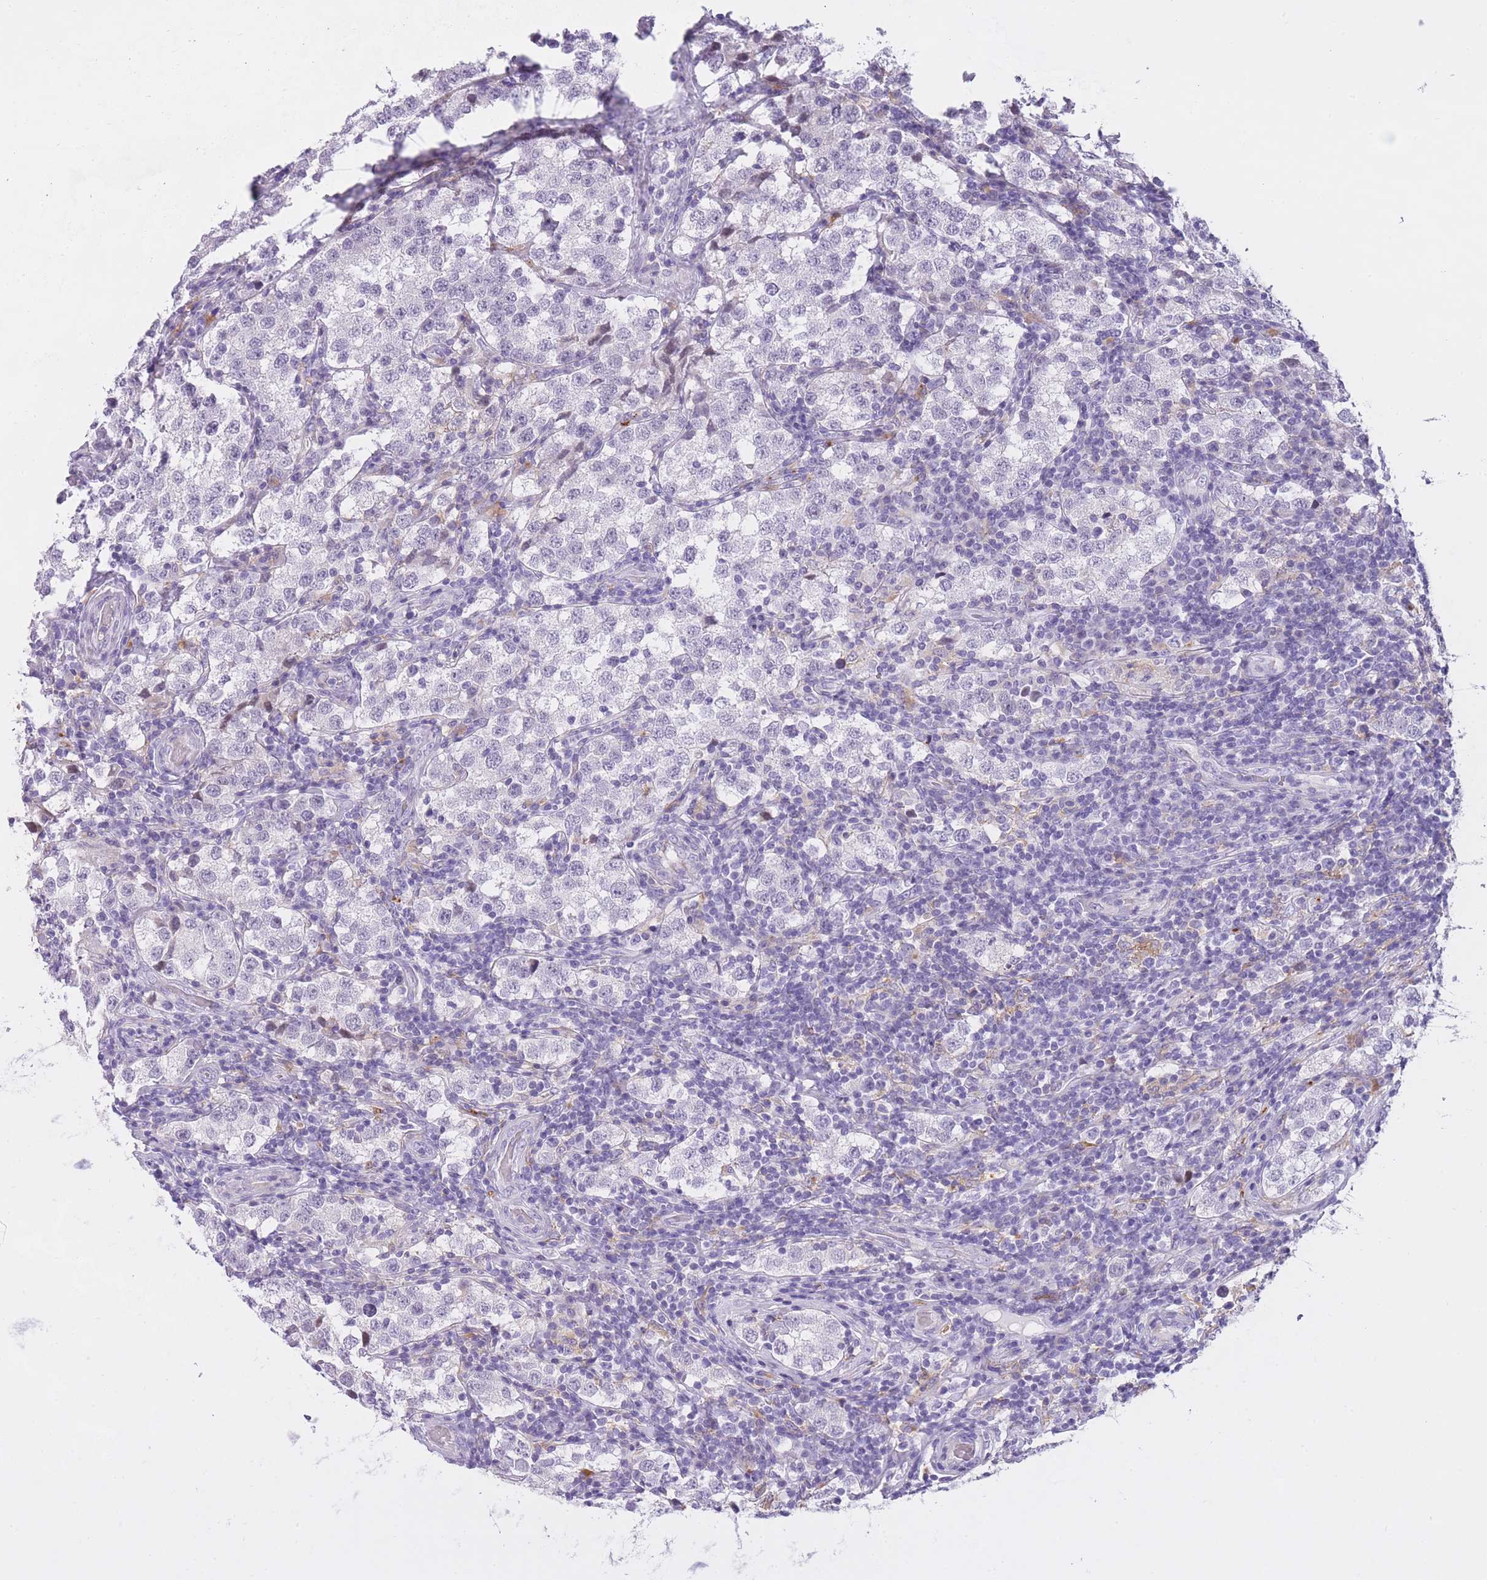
{"staining": {"intensity": "negative", "quantity": "none", "location": "none"}, "tissue": "testis cancer", "cell_type": "Tumor cells", "image_type": "cancer", "snomed": [{"axis": "morphology", "description": "Seminoma, NOS"}, {"axis": "topography", "description": "Testis"}], "caption": "Seminoma (testis) was stained to show a protein in brown. There is no significant expression in tumor cells.", "gene": "RADX", "patient": {"sex": "male", "age": 34}}